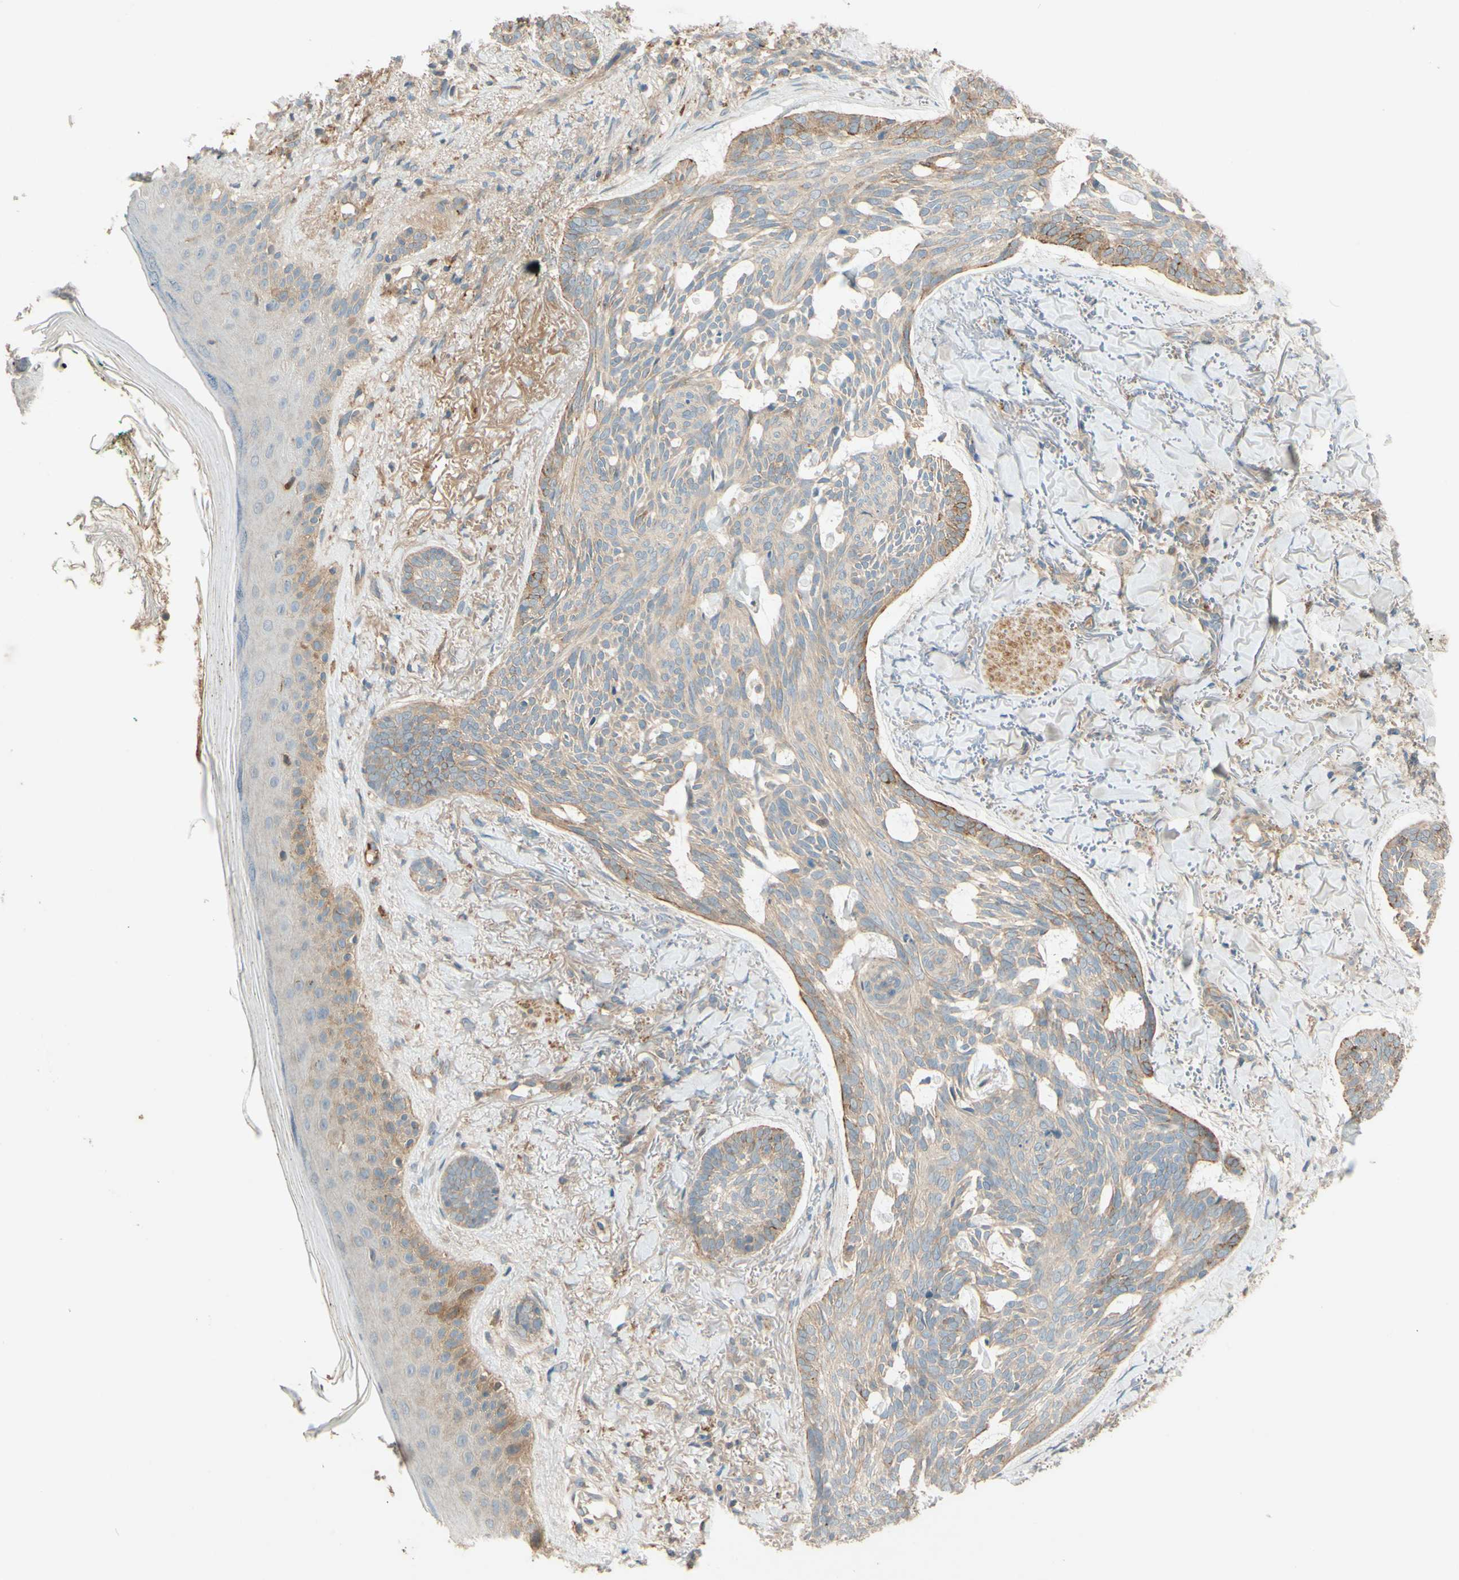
{"staining": {"intensity": "strong", "quantity": "<25%", "location": "cytoplasmic/membranous"}, "tissue": "skin cancer", "cell_type": "Tumor cells", "image_type": "cancer", "snomed": [{"axis": "morphology", "description": "Basal cell carcinoma"}, {"axis": "topography", "description": "Skin"}], "caption": "Tumor cells display medium levels of strong cytoplasmic/membranous positivity in about <25% of cells in skin cancer.", "gene": "ADAM17", "patient": {"sex": "male", "age": 43}}